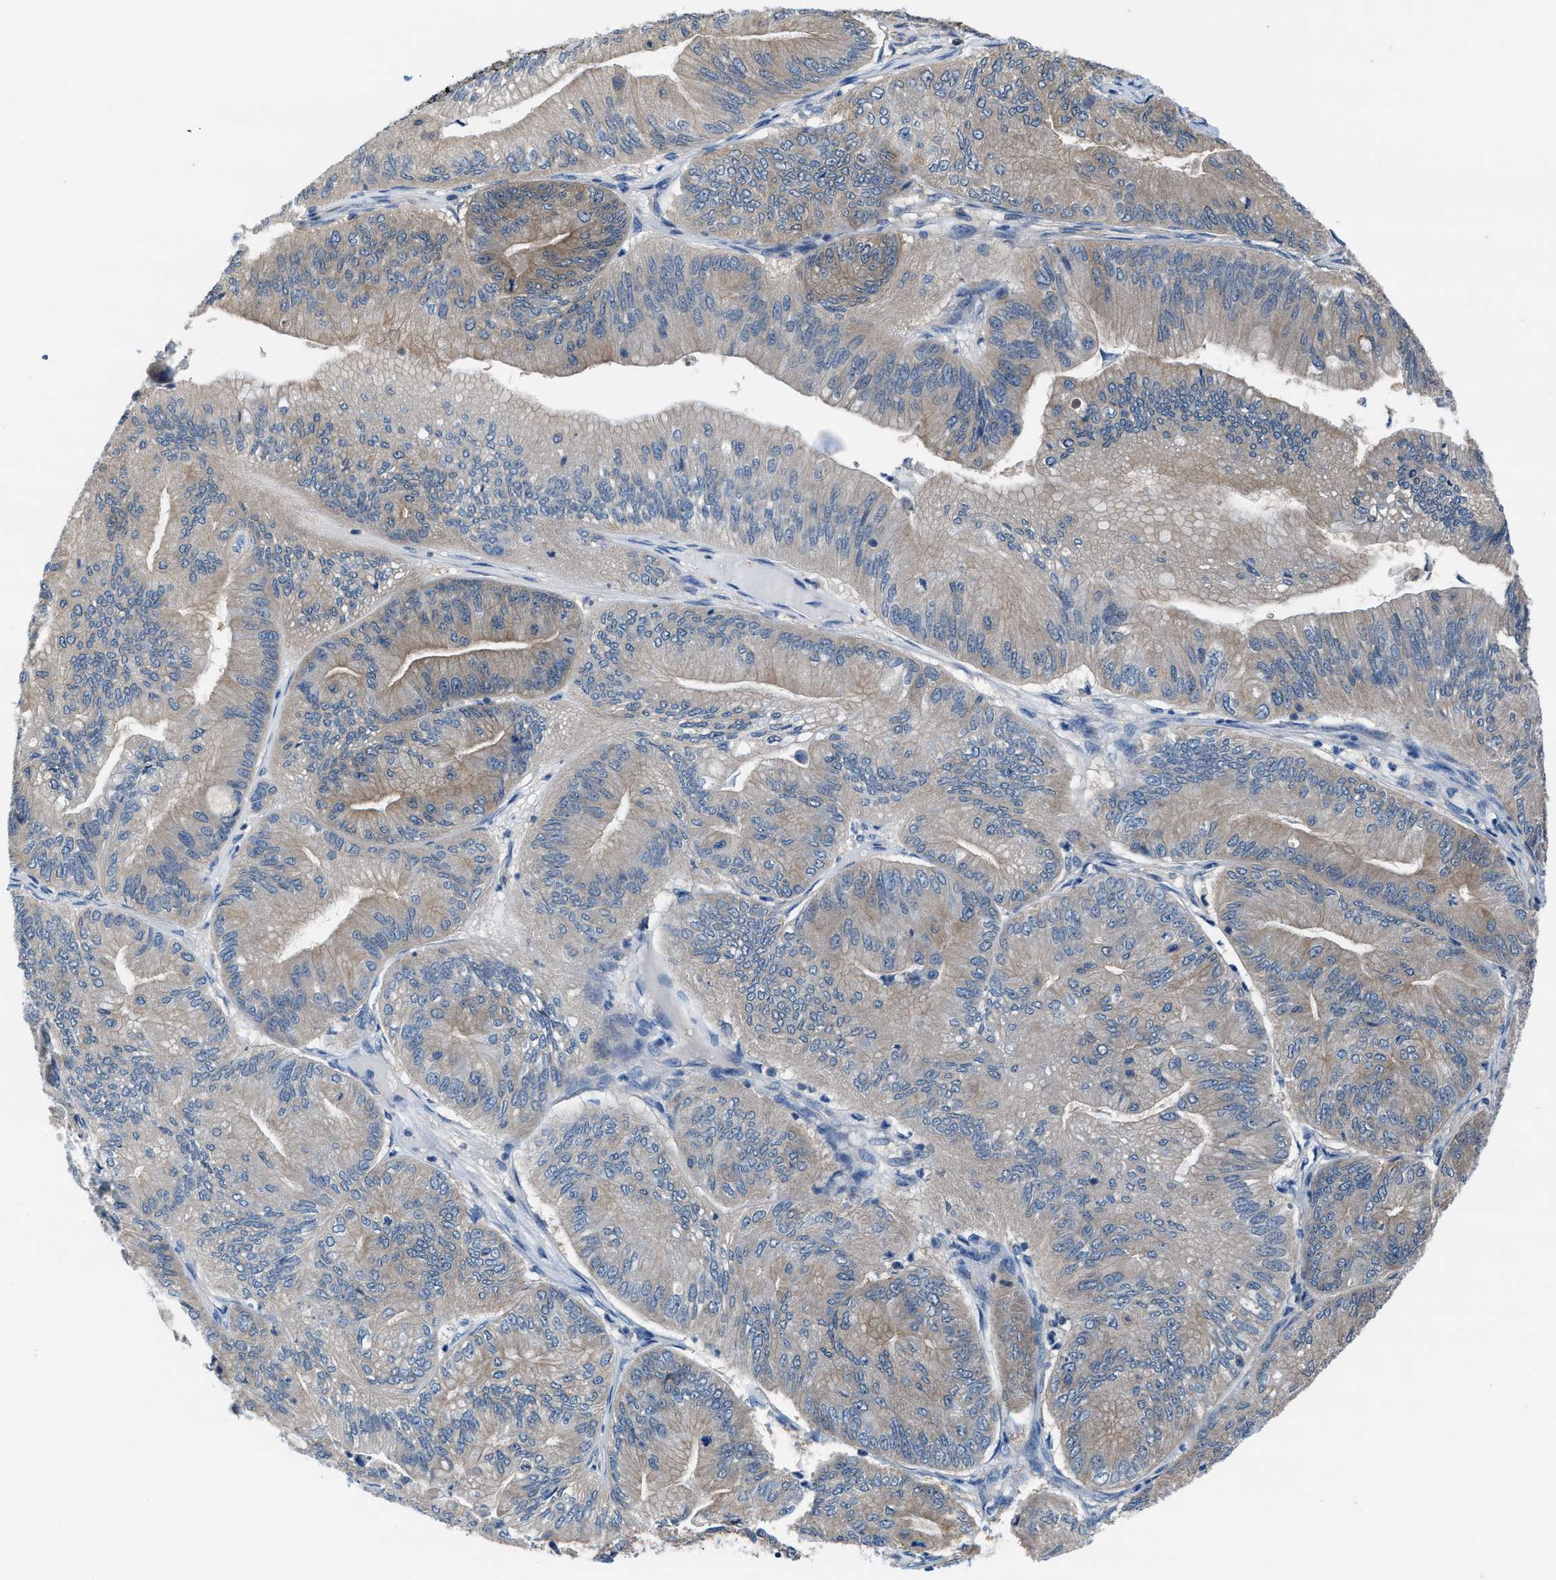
{"staining": {"intensity": "weak", "quantity": ">75%", "location": "cytoplasmic/membranous"}, "tissue": "ovarian cancer", "cell_type": "Tumor cells", "image_type": "cancer", "snomed": [{"axis": "morphology", "description": "Cystadenocarcinoma, mucinous, NOS"}, {"axis": "topography", "description": "Ovary"}], "caption": "Weak cytoplasmic/membranous protein positivity is present in approximately >75% of tumor cells in ovarian cancer (mucinous cystadenocarcinoma). The protein of interest is shown in brown color, while the nuclei are stained blue.", "gene": "NUDT5", "patient": {"sex": "female", "age": 61}}